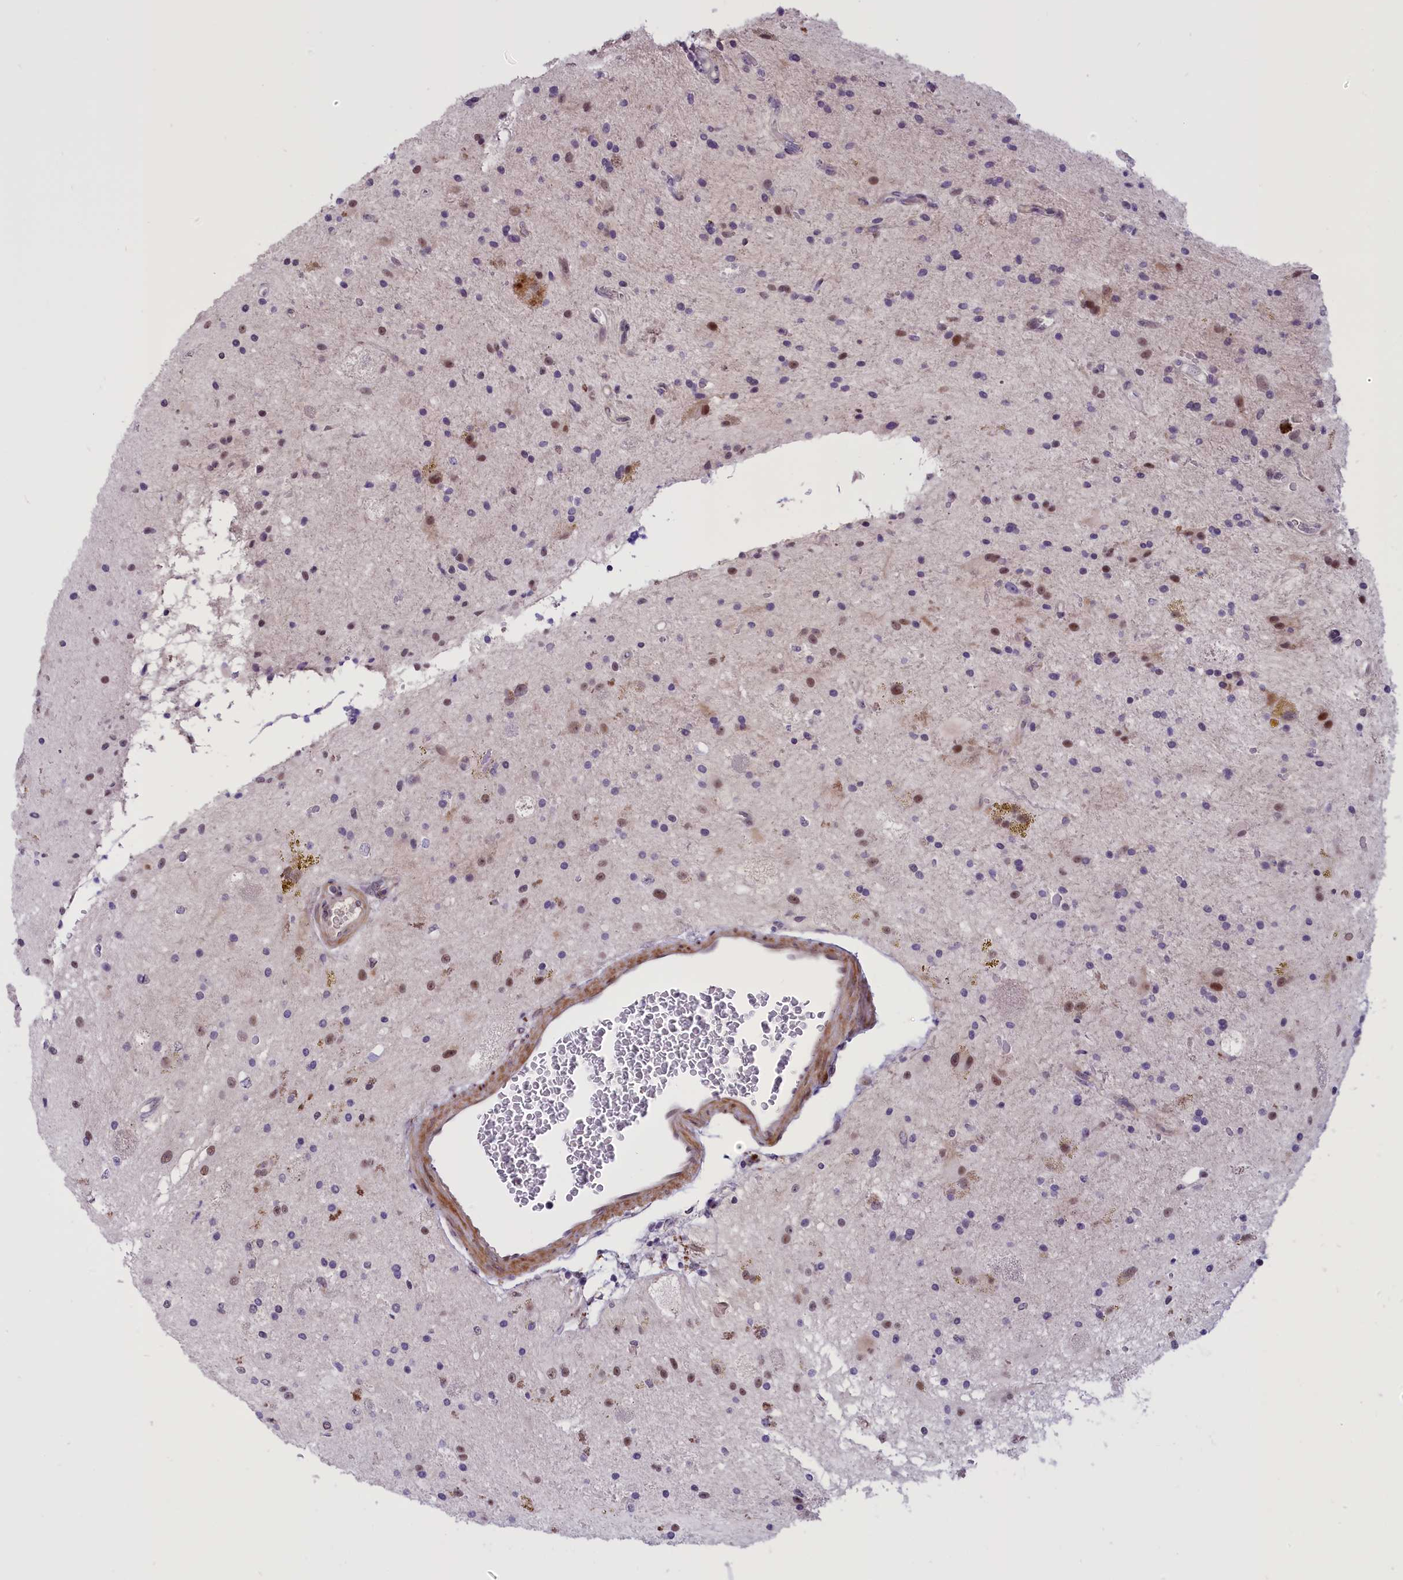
{"staining": {"intensity": "moderate", "quantity": "<25%", "location": "nuclear"}, "tissue": "glioma", "cell_type": "Tumor cells", "image_type": "cancer", "snomed": [{"axis": "morphology", "description": "Glioma, malignant, High grade"}, {"axis": "topography", "description": "Brain"}], "caption": "This is an image of immunohistochemistry (IHC) staining of glioma, which shows moderate expression in the nuclear of tumor cells.", "gene": "ENHO", "patient": {"sex": "male", "age": 34}}